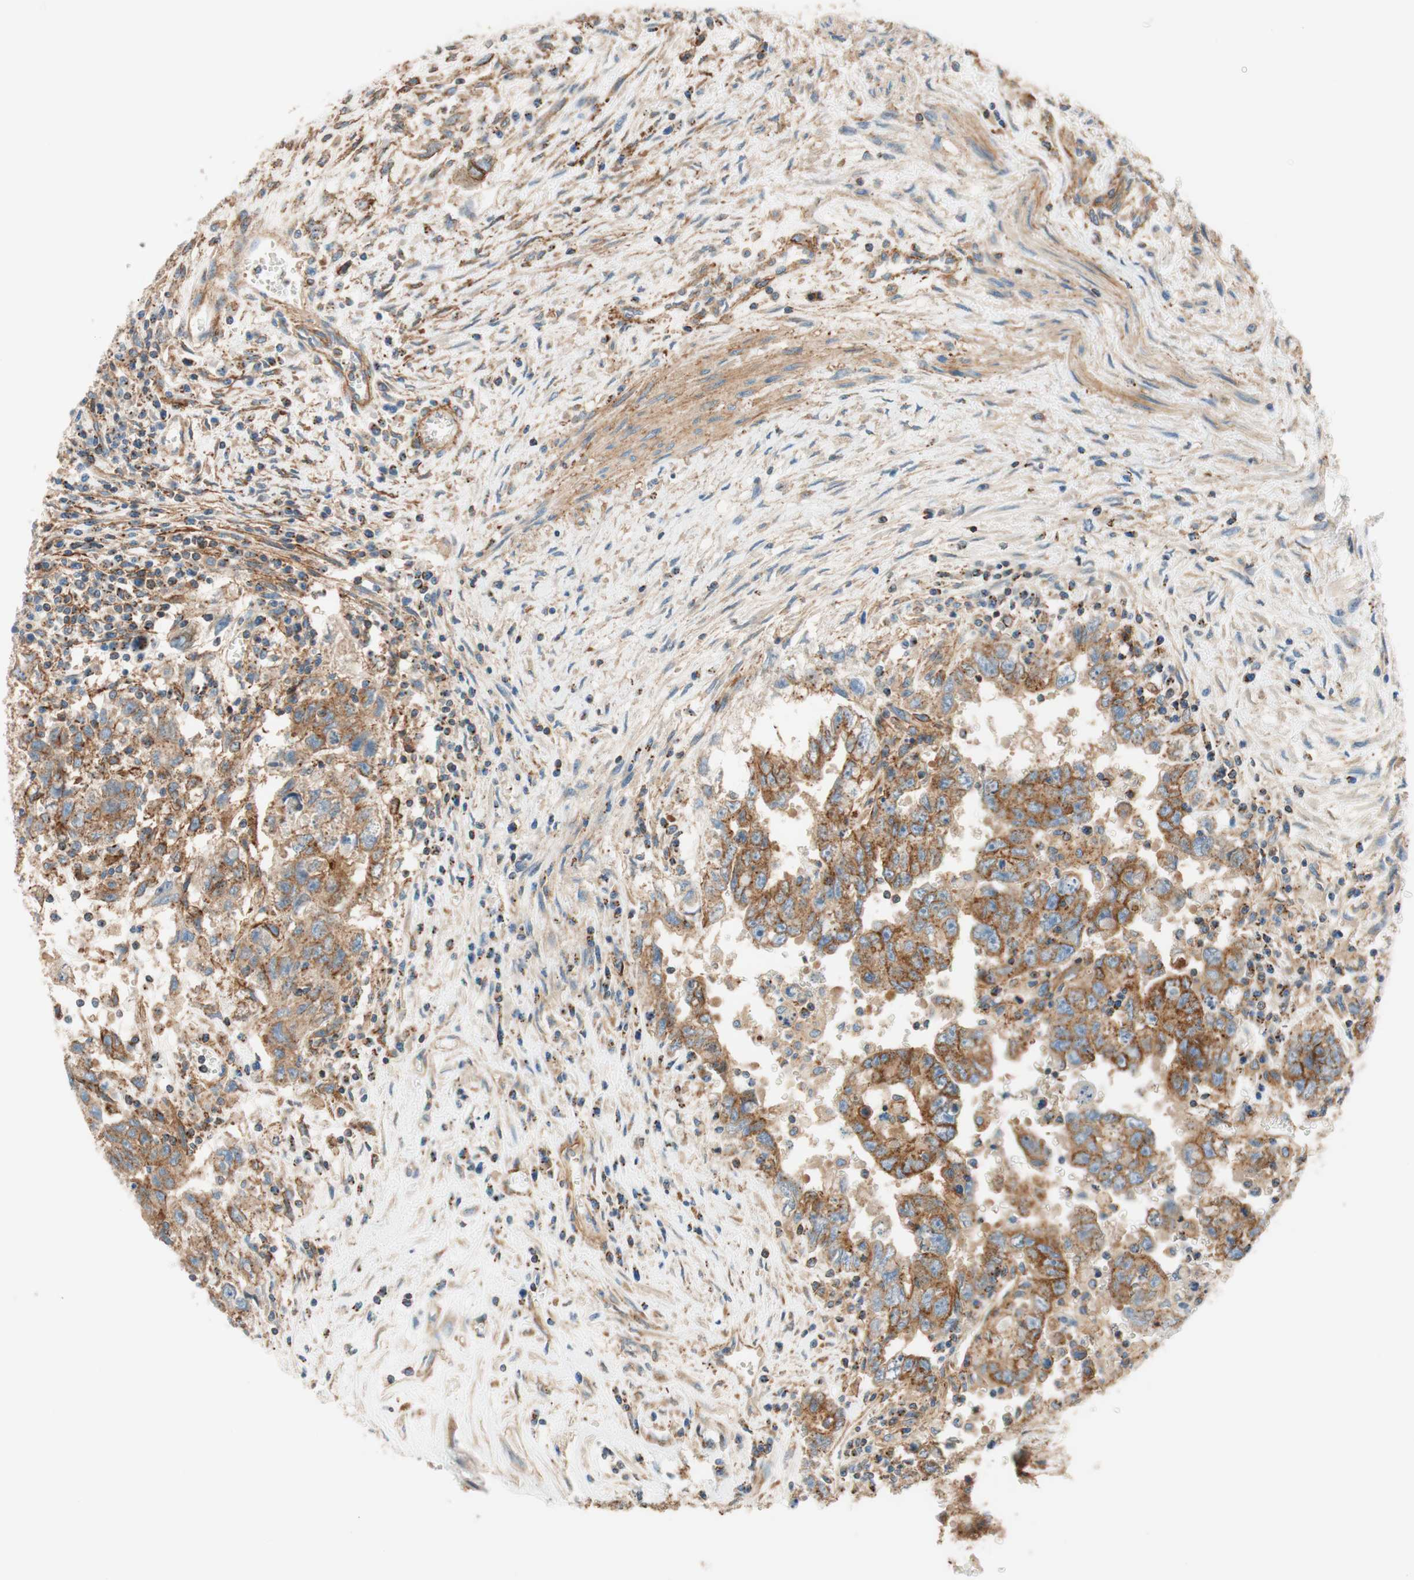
{"staining": {"intensity": "moderate", "quantity": ">75%", "location": "cytoplasmic/membranous"}, "tissue": "testis cancer", "cell_type": "Tumor cells", "image_type": "cancer", "snomed": [{"axis": "morphology", "description": "Carcinoma, Embryonal, NOS"}, {"axis": "topography", "description": "Testis"}], "caption": "Moderate cytoplasmic/membranous positivity is seen in about >75% of tumor cells in testis embryonal carcinoma. Ihc stains the protein of interest in brown and the nuclei are stained blue.", "gene": "VPS26A", "patient": {"sex": "male", "age": 28}}